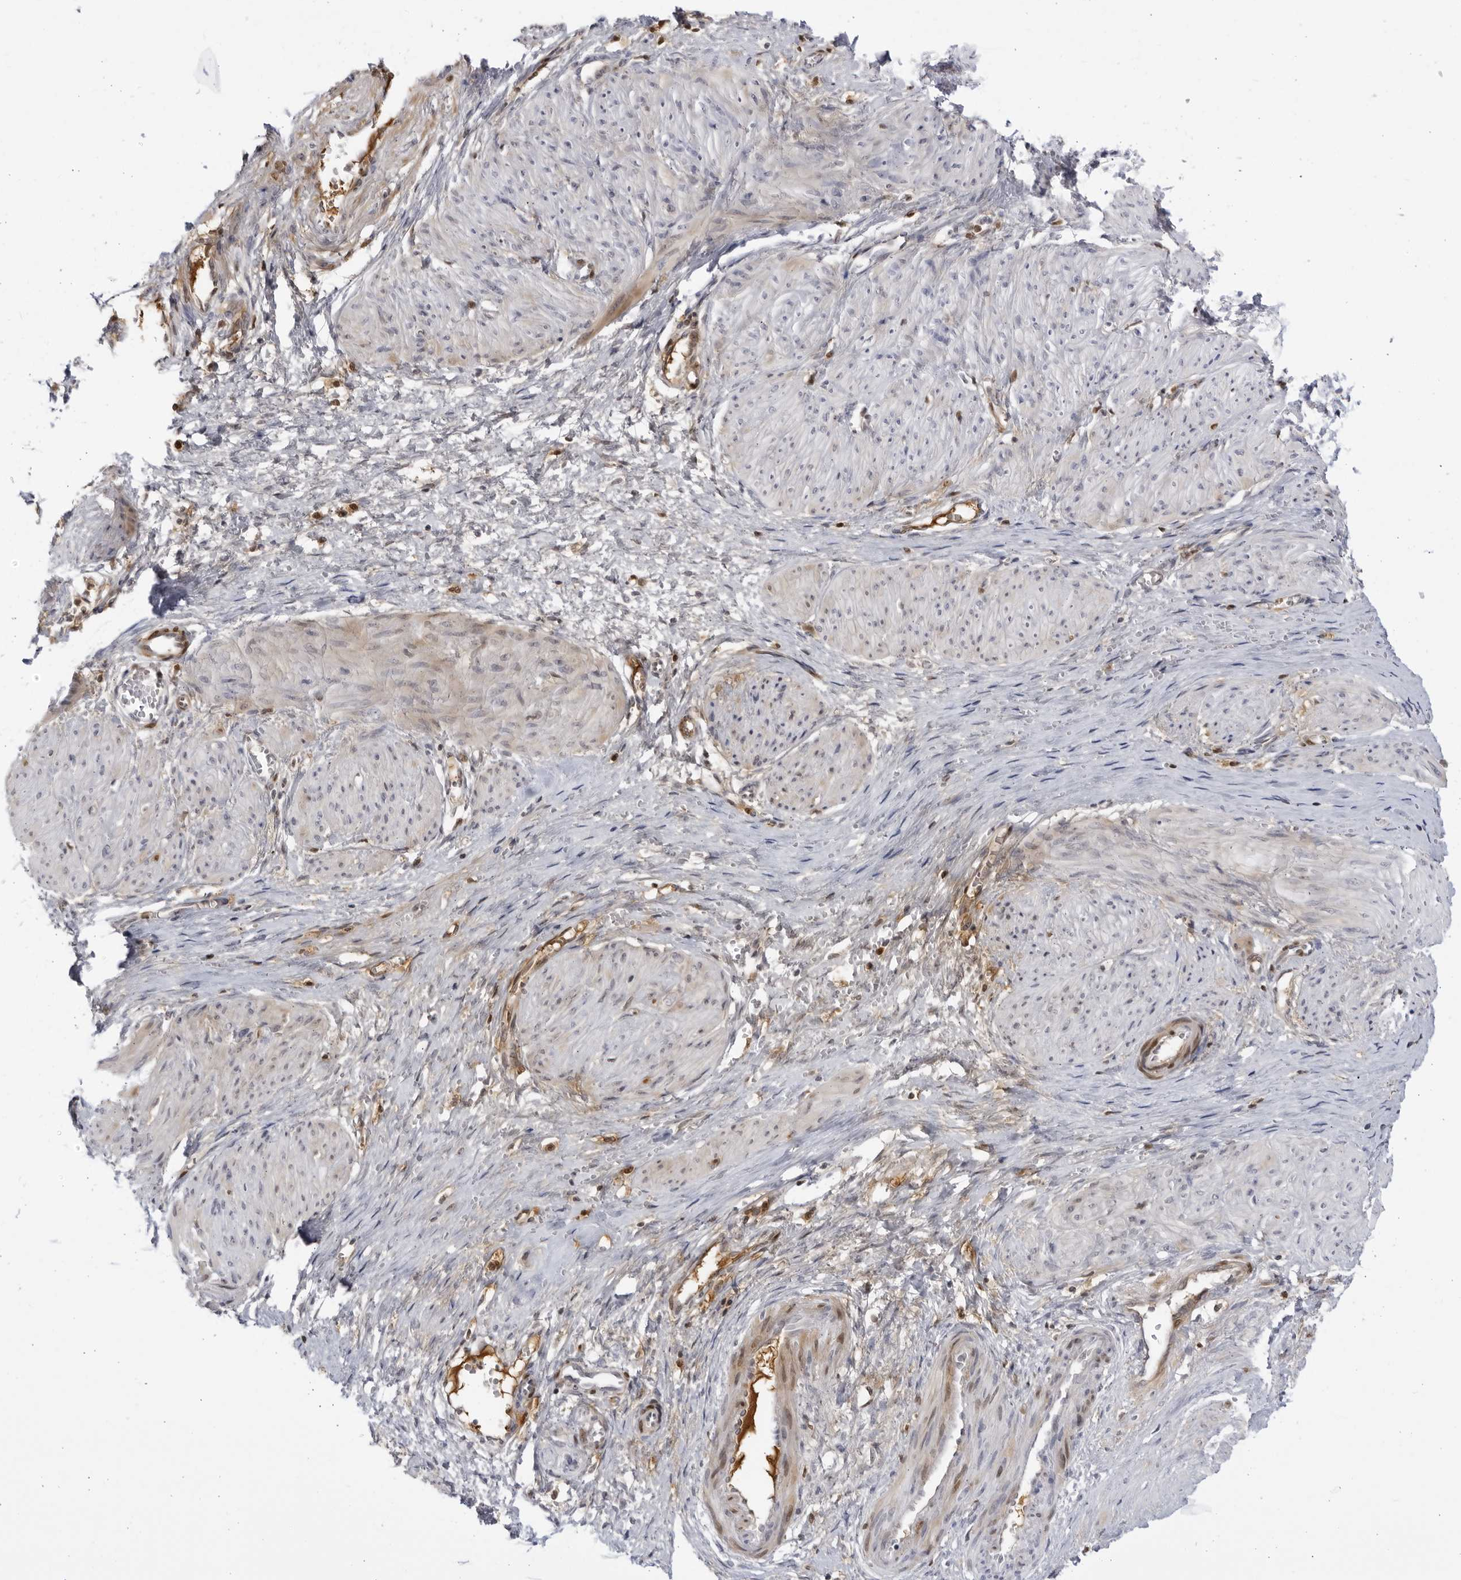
{"staining": {"intensity": "weak", "quantity": "<25%", "location": "cytoplasmic/membranous"}, "tissue": "smooth muscle", "cell_type": "Smooth muscle cells", "image_type": "normal", "snomed": [{"axis": "morphology", "description": "Normal tissue, NOS"}, {"axis": "topography", "description": "Endometrium"}], "caption": "IHC of normal smooth muscle displays no positivity in smooth muscle cells. Nuclei are stained in blue.", "gene": "CNBD1", "patient": {"sex": "female", "age": 33}}